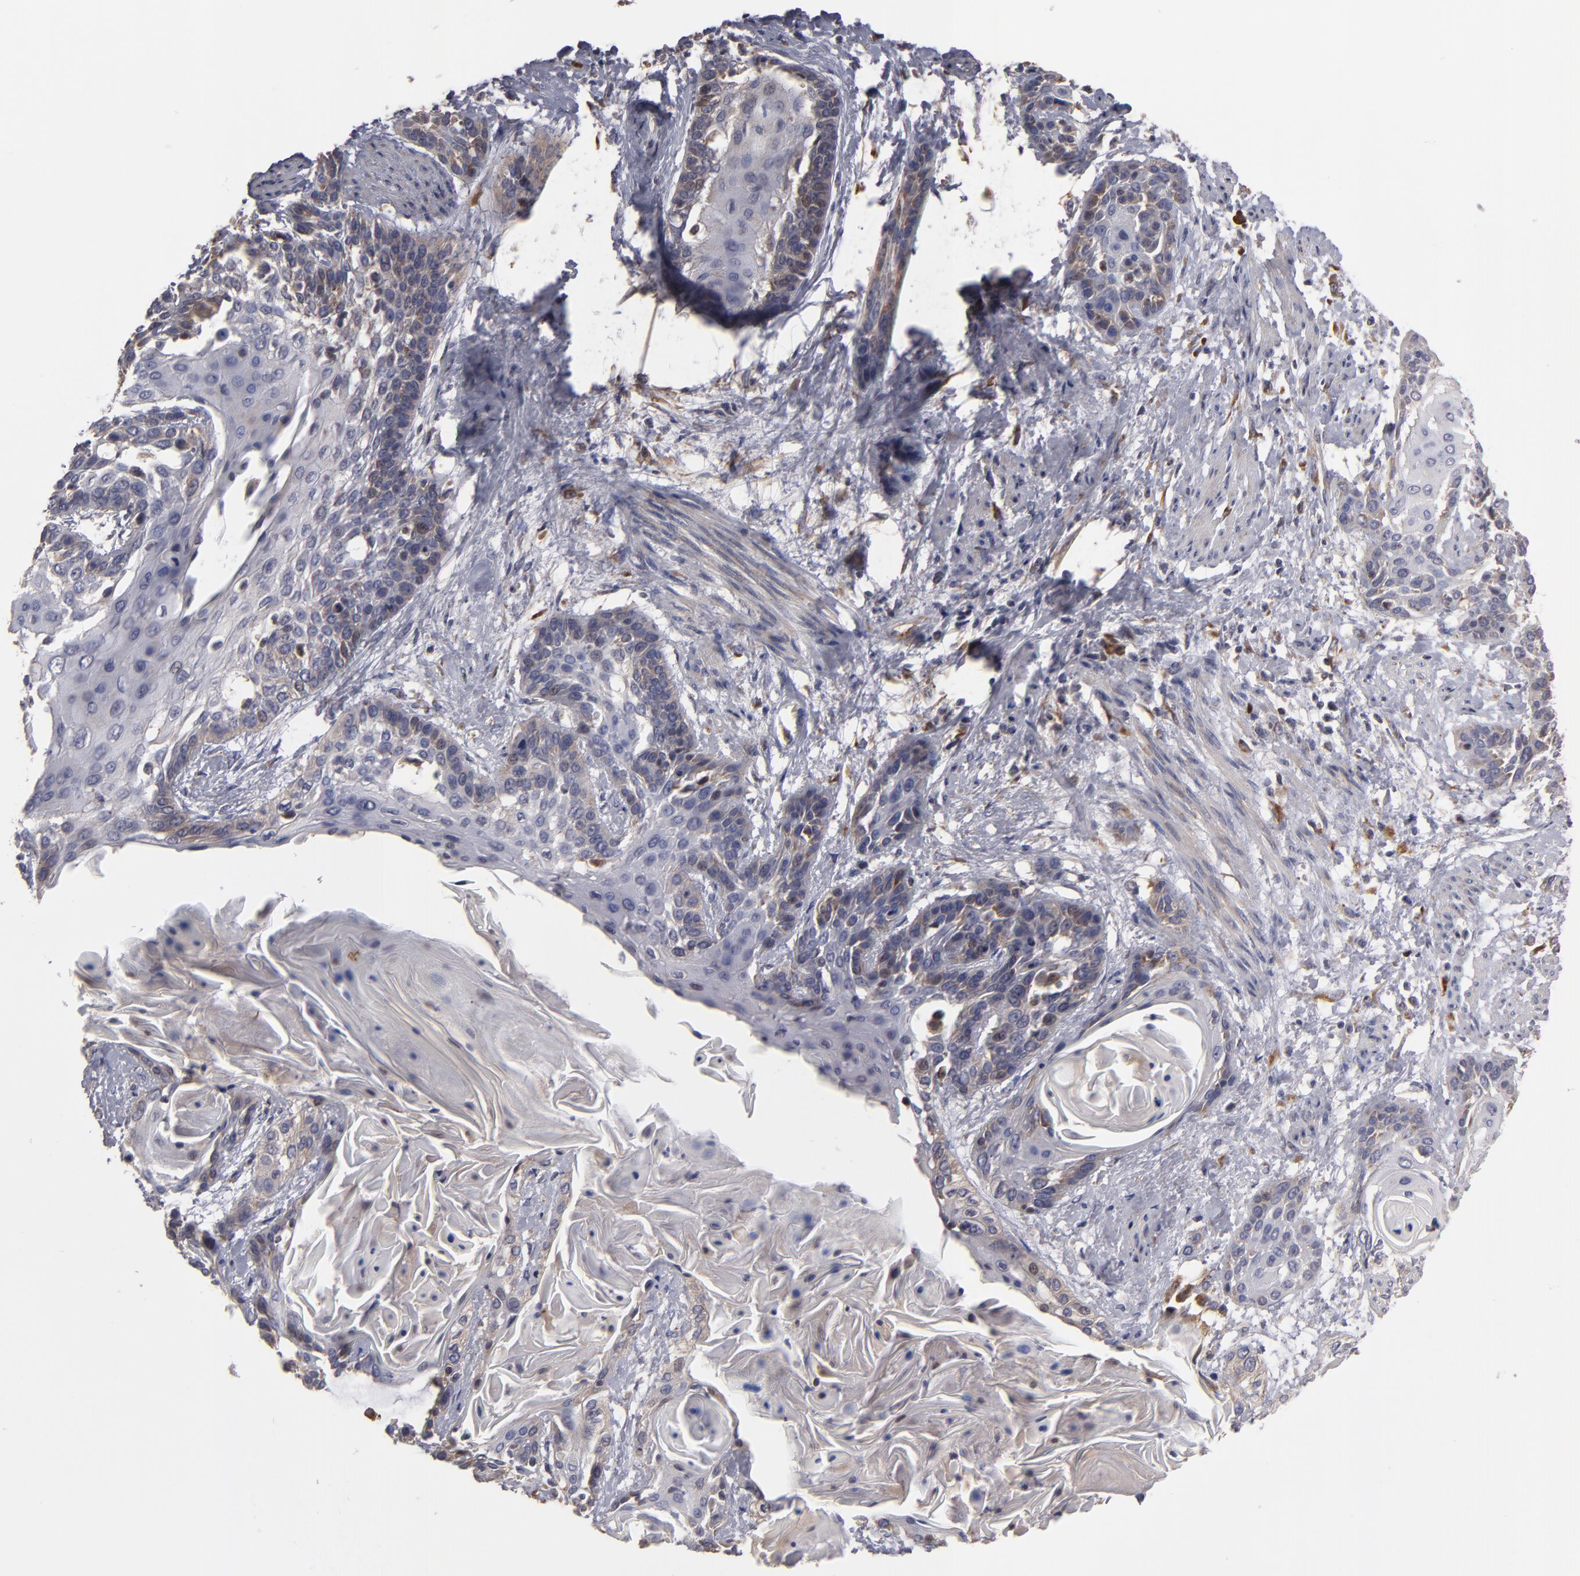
{"staining": {"intensity": "weak", "quantity": "<25%", "location": "cytoplasmic/membranous"}, "tissue": "cervical cancer", "cell_type": "Tumor cells", "image_type": "cancer", "snomed": [{"axis": "morphology", "description": "Squamous cell carcinoma, NOS"}, {"axis": "topography", "description": "Cervix"}], "caption": "Human cervical squamous cell carcinoma stained for a protein using IHC displays no positivity in tumor cells.", "gene": "SND1", "patient": {"sex": "female", "age": 57}}